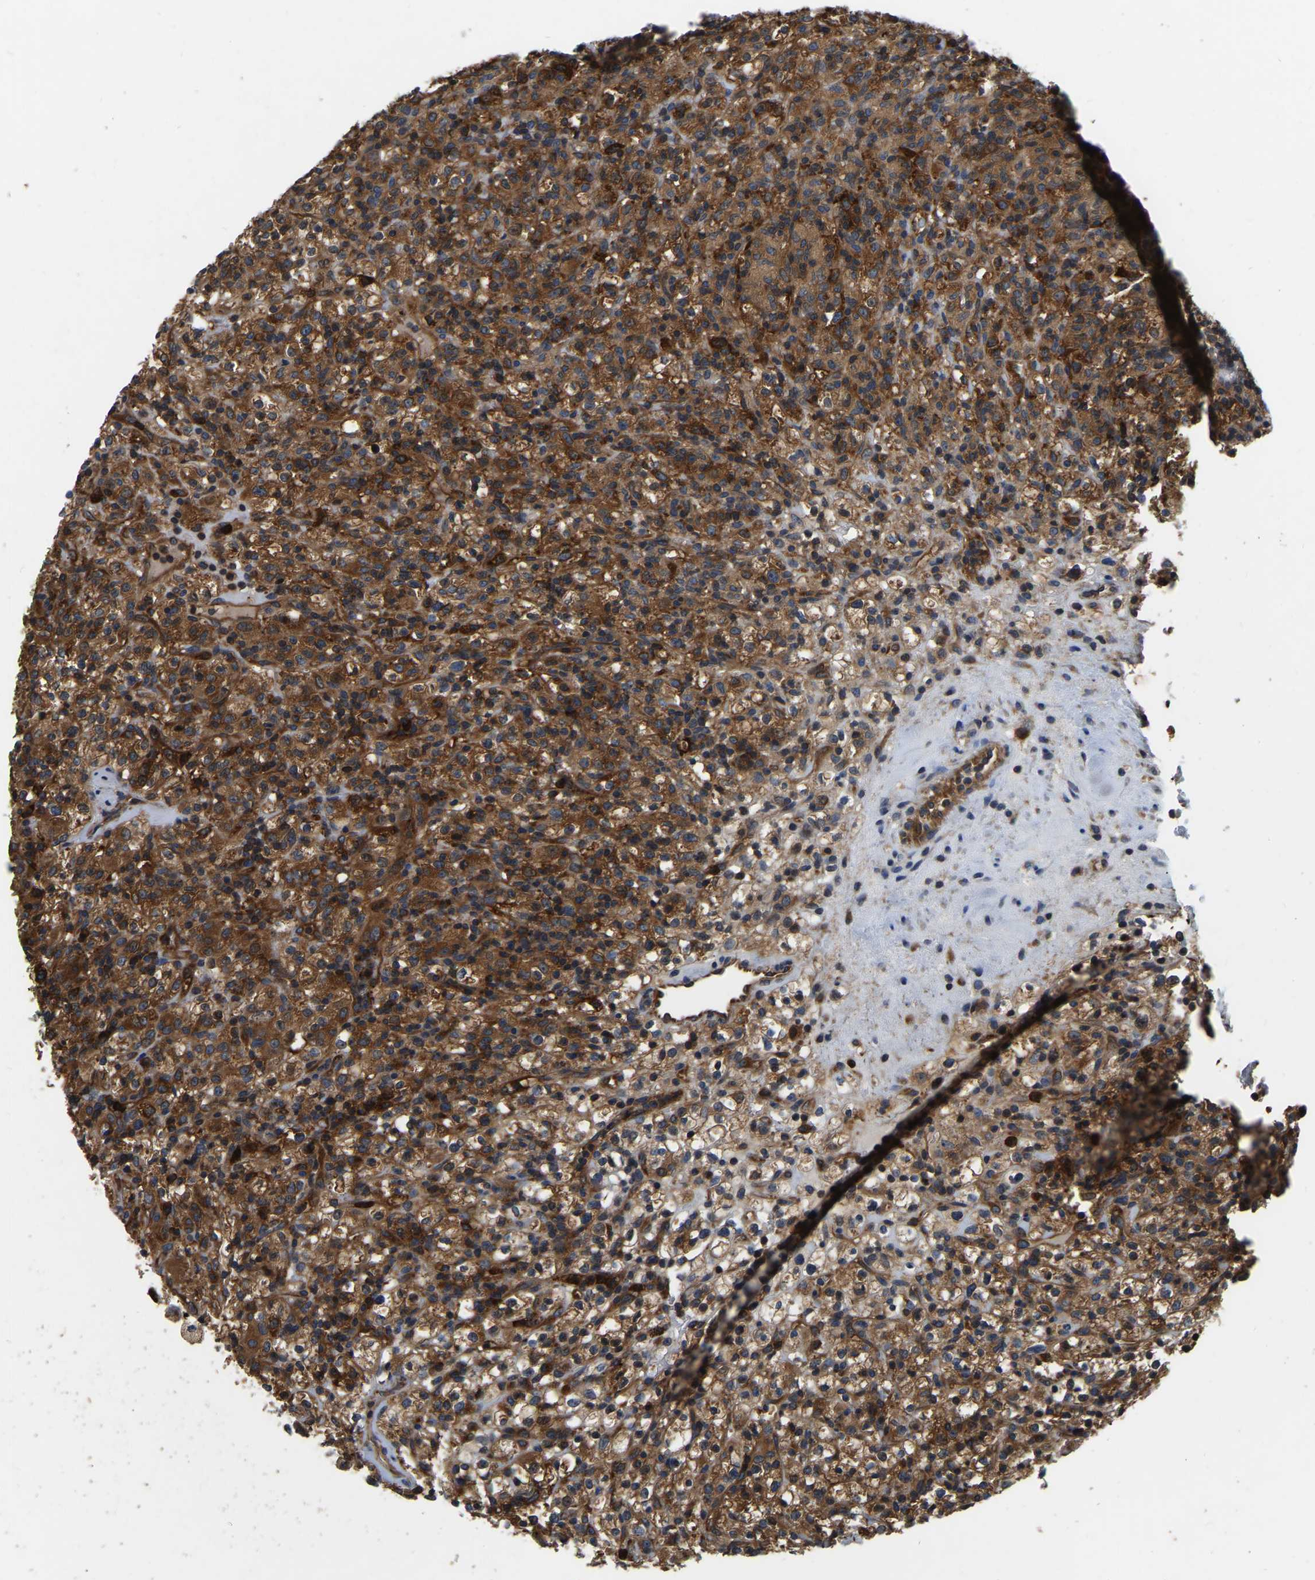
{"staining": {"intensity": "strong", "quantity": ">75%", "location": "cytoplasmic/membranous"}, "tissue": "renal cancer", "cell_type": "Tumor cells", "image_type": "cancer", "snomed": [{"axis": "morphology", "description": "Normal tissue, NOS"}, {"axis": "morphology", "description": "Adenocarcinoma, NOS"}, {"axis": "topography", "description": "Kidney"}], "caption": "Protein staining by immunohistochemistry exhibits strong cytoplasmic/membranous expression in approximately >75% of tumor cells in renal cancer (adenocarcinoma).", "gene": "GARS1", "patient": {"sex": "female", "age": 72}}